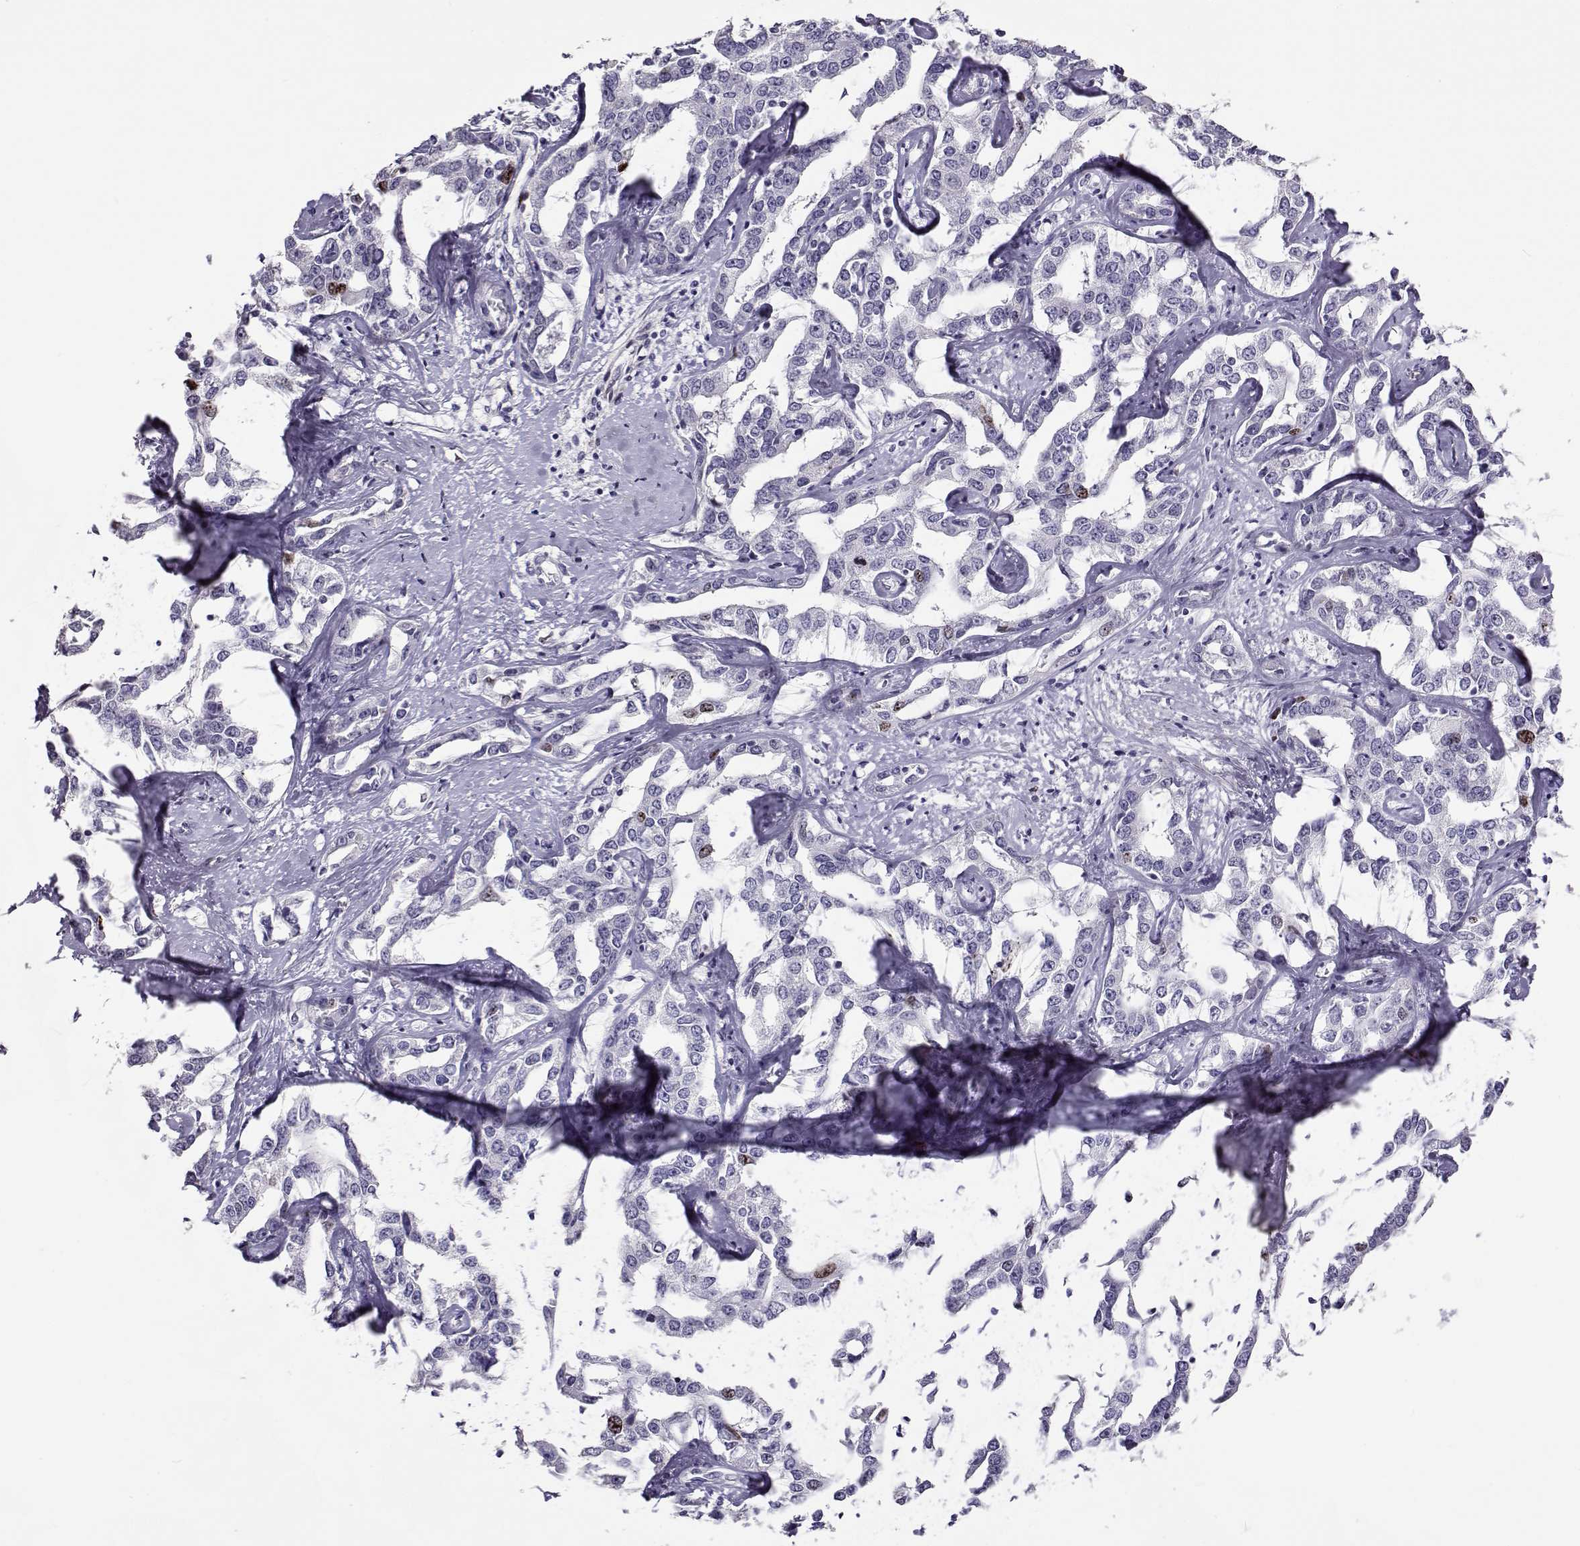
{"staining": {"intensity": "weak", "quantity": "<25%", "location": "nuclear"}, "tissue": "liver cancer", "cell_type": "Tumor cells", "image_type": "cancer", "snomed": [{"axis": "morphology", "description": "Cholangiocarcinoma"}, {"axis": "topography", "description": "Liver"}], "caption": "High power microscopy micrograph of an immunohistochemistry image of cholangiocarcinoma (liver), revealing no significant expression in tumor cells. (DAB (3,3'-diaminobenzidine) immunohistochemistry visualized using brightfield microscopy, high magnification).", "gene": "NPW", "patient": {"sex": "male", "age": 59}}